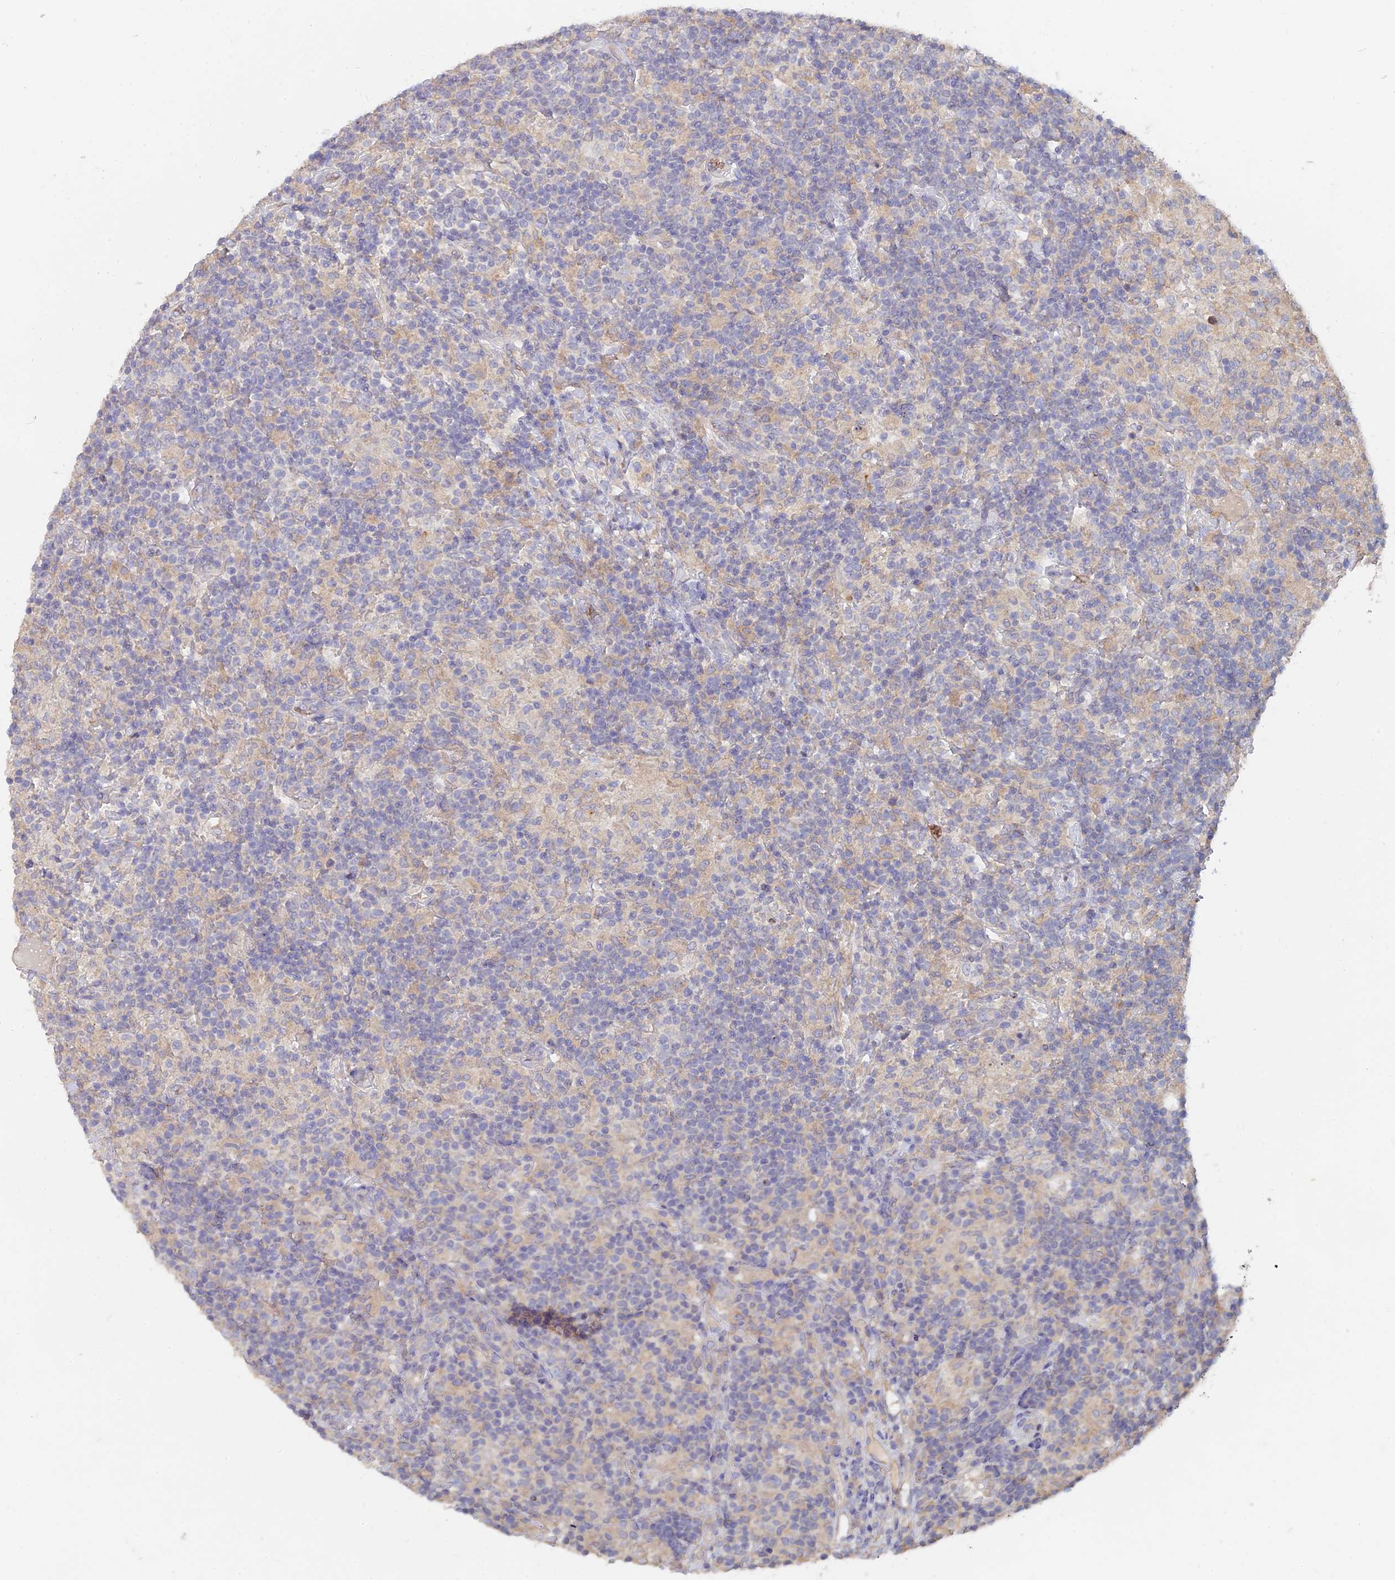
{"staining": {"intensity": "negative", "quantity": "none", "location": "none"}, "tissue": "lymphoma", "cell_type": "Tumor cells", "image_type": "cancer", "snomed": [{"axis": "morphology", "description": "Hodgkin's disease, NOS"}, {"axis": "topography", "description": "Lymph node"}], "caption": "There is no significant staining in tumor cells of lymphoma.", "gene": "ARRDC1", "patient": {"sex": "male", "age": 70}}